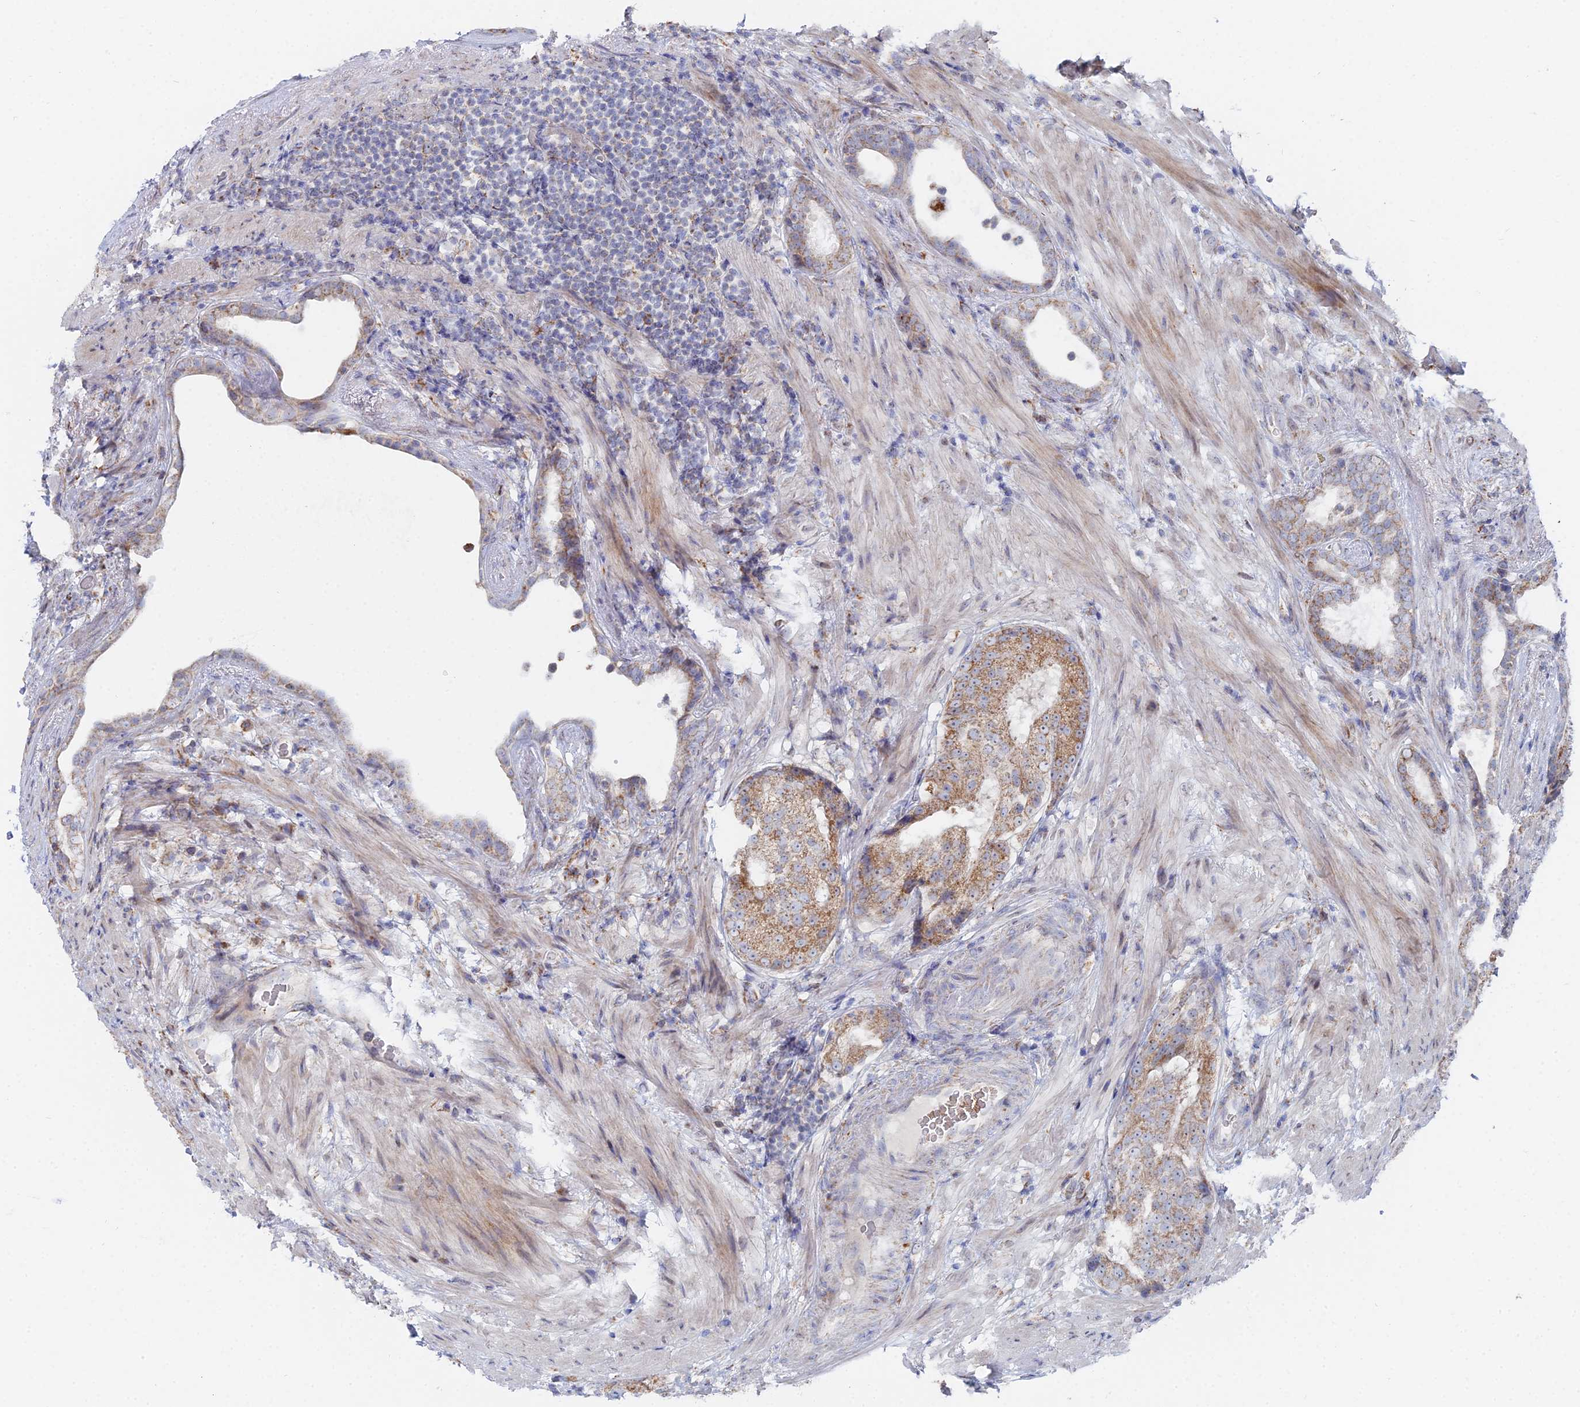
{"staining": {"intensity": "moderate", "quantity": ">75%", "location": "cytoplasmic/membranous"}, "tissue": "prostate cancer", "cell_type": "Tumor cells", "image_type": "cancer", "snomed": [{"axis": "morphology", "description": "Adenocarcinoma, High grade"}, {"axis": "topography", "description": "Prostate"}], "caption": "Human adenocarcinoma (high-grade) (prostate) stained with a protein marker shows moderate staining in tumor cells.", "gene": "MPC1", "patient": {"sex": "male", "age": 67}}